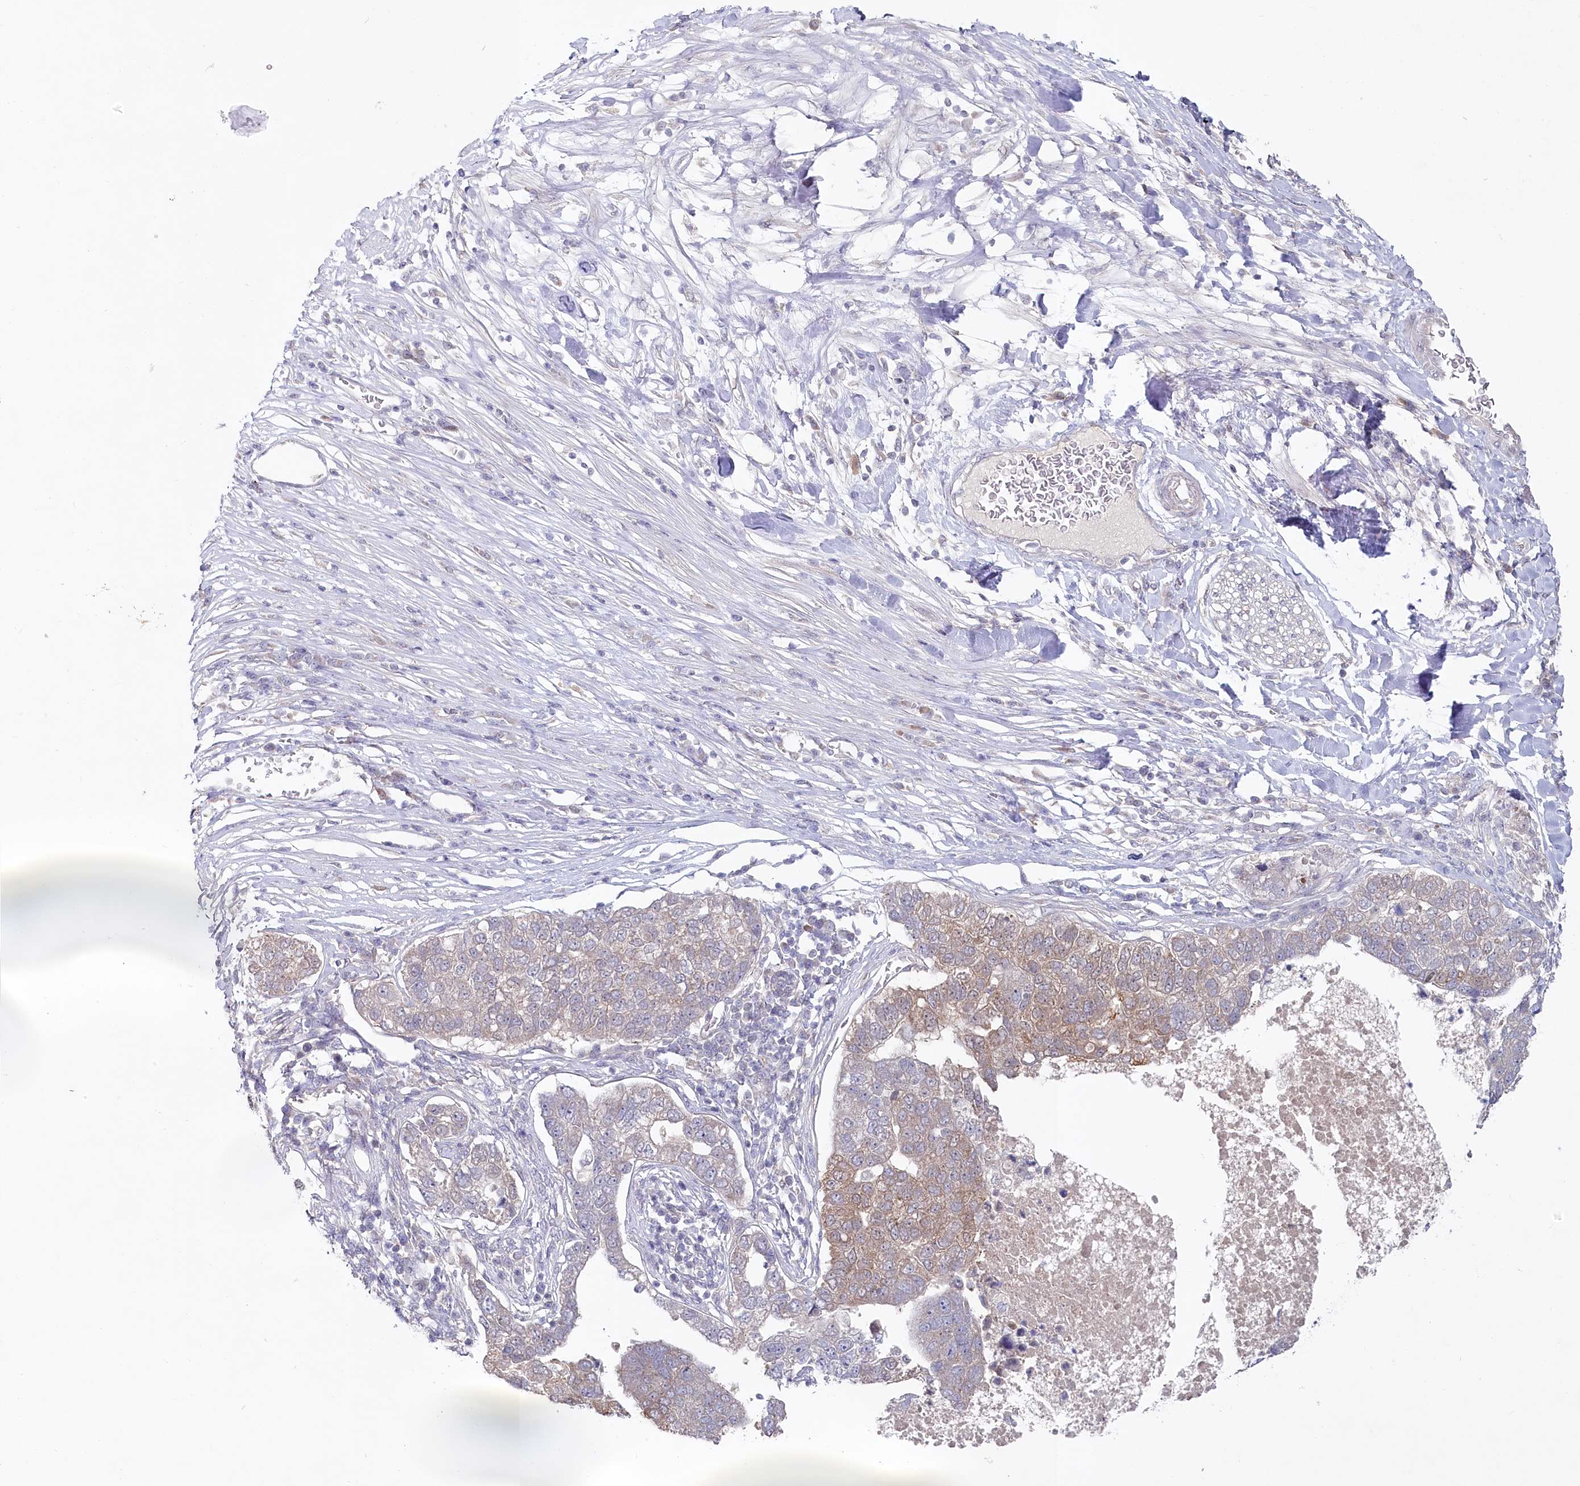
{"staining": {"intensity": "moderate", "quantity": "<25%", "location": "cytoplasmic/membranous"}, "tissue": "pancreatic cancer", "cell_type": "Tumor cells", "image_type": "cancer", "snomed": [{"axis": "morphology", "description": "Adenocarcinoma, NOS"}, {"axis": "topography", "description": "Pancreas"}], "caption": "Tumor cells show low levels of moderate cytoplasmic/membranous positivity in about <25% of cells in pancreatic cancer.", "gene": "AAMDC", "patient": {"sex": "female", "age": 61}}